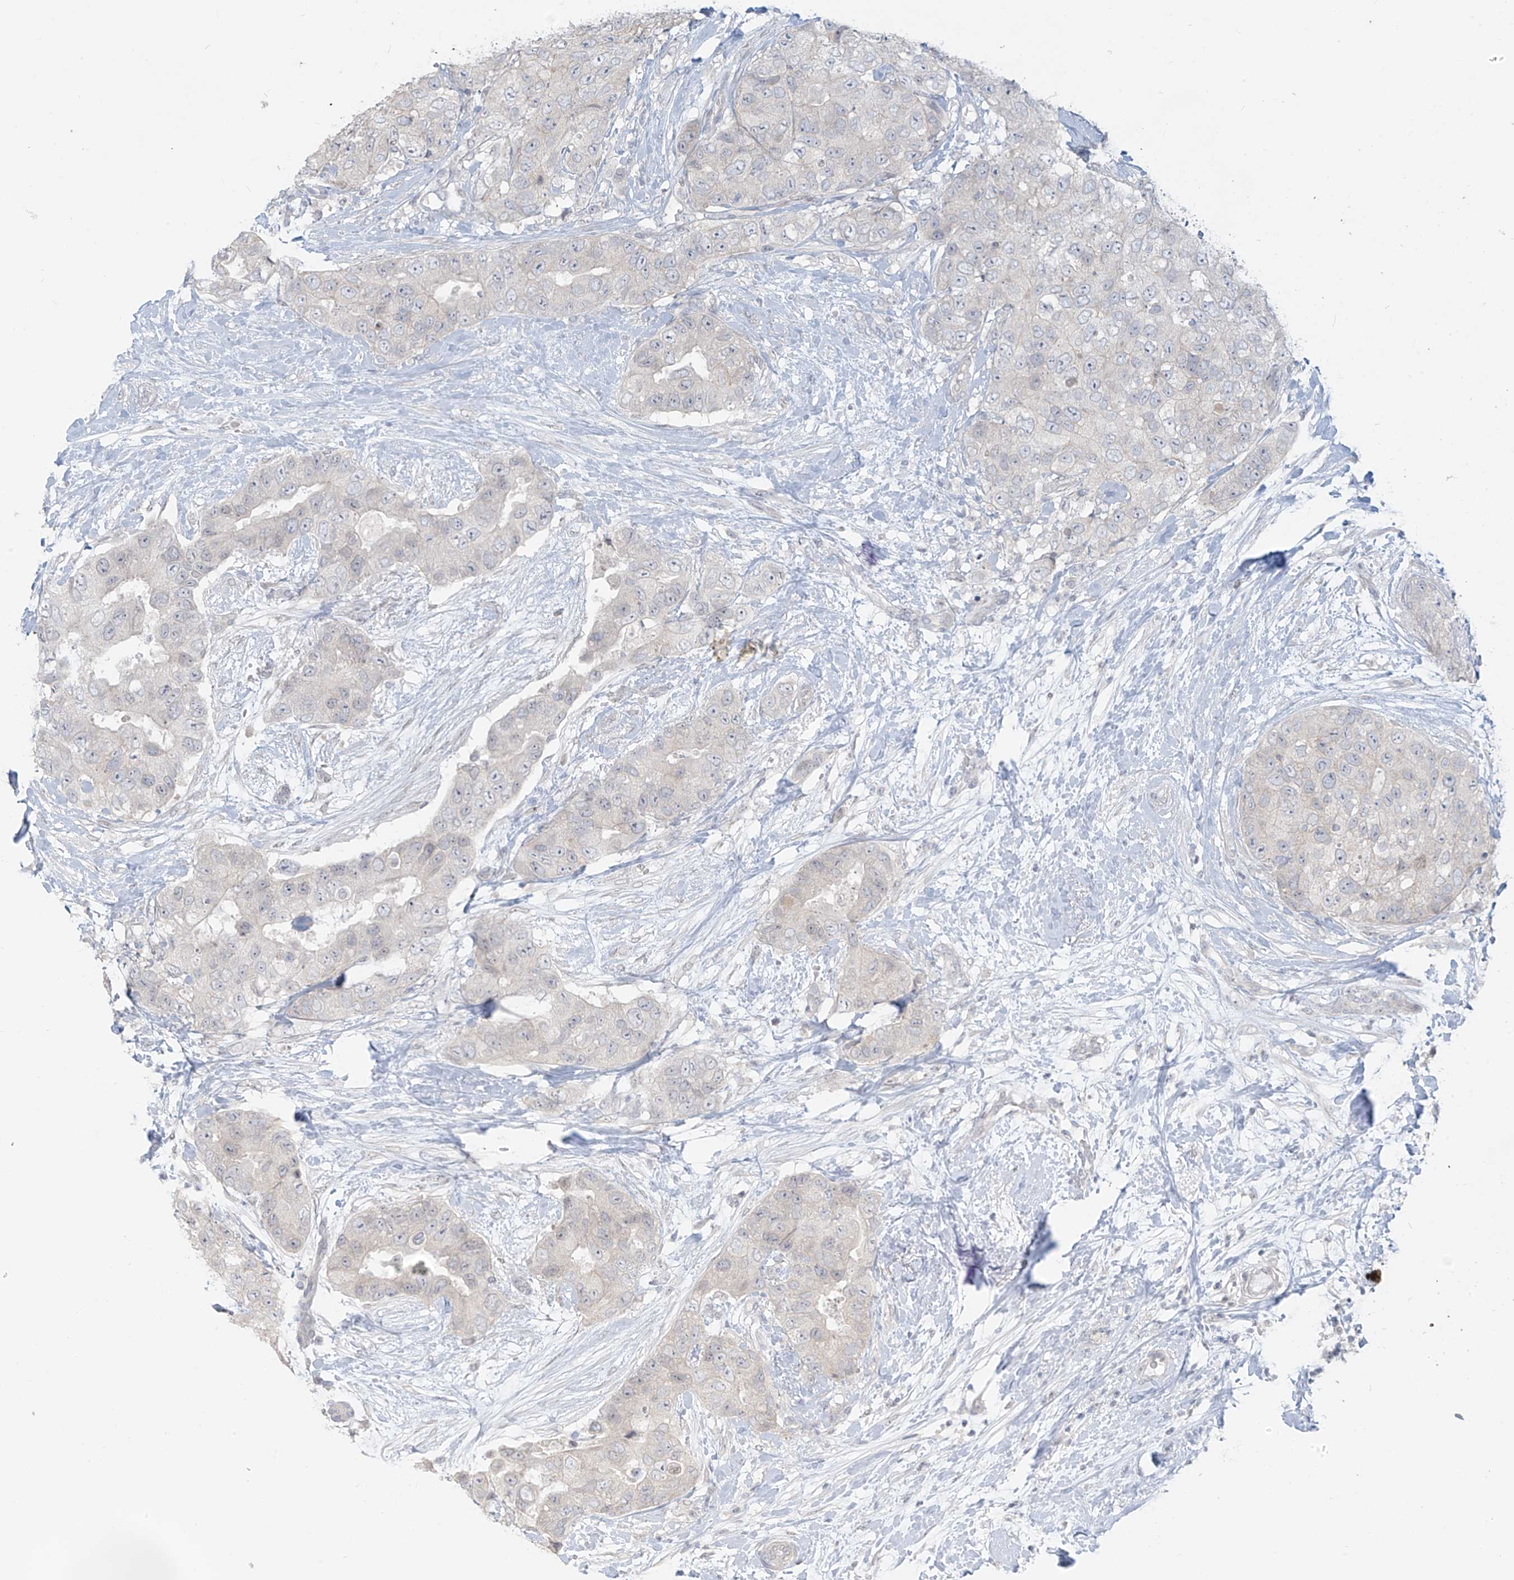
{"staining": {"intensity": "negative", "quantity": "none", "location": "none"}, "tissue": "breast cancer", "cell_type": "Tumor cells", "image_type": "cancer", "snomed": [{"axis": "morphology", "description": "Duct carcinoma"}, {"axis": "topography", "description": "Breast"}], "caption": "An IHC image of infiltrating ductal carcinoma (breast) is shown. There is no staining in tumor cells of infiltrating ductal carcinoma (breast).", "gene": "OSBPL7", "patient": {"sex": "female", "age": 62}}